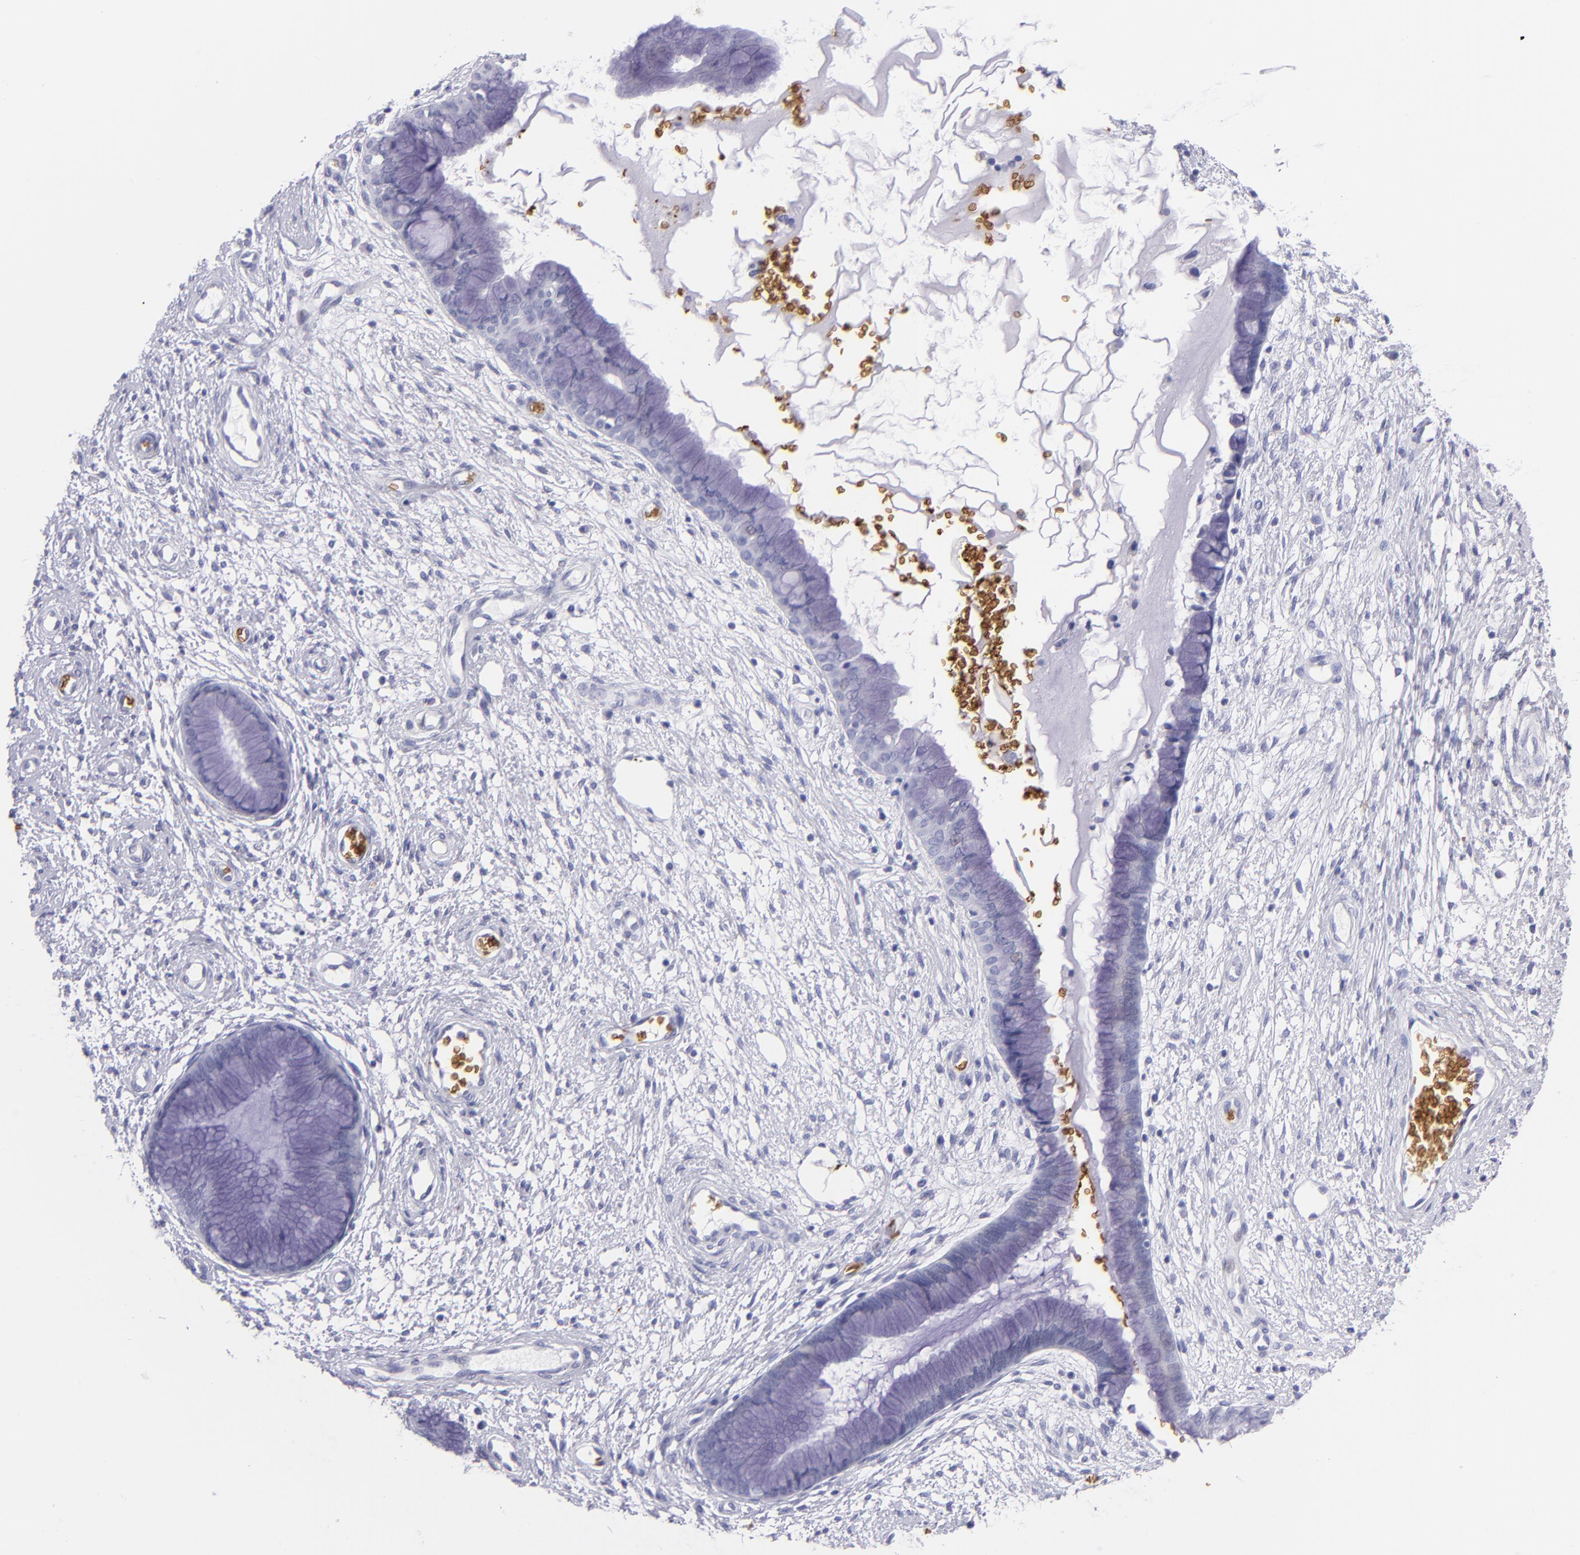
{"staining": {"intensity": "negative", "quantity": "none", "location": "none"}, "tissue": "cervix", "cell_type": "Glandular cells", "image_type": "normal", "snomed": [{"axis": "morphology", "description": "Normal tissue, NOS"}, {"axis": "topography", "description": "Cervix"}], "caption": "This is an immunohistochemistry (IHC) histopathology image of unremarkable cervix. There is no staining in glandular cells.", "gene": "GYPA", "patient": {"sex": "female", "age": 55}}